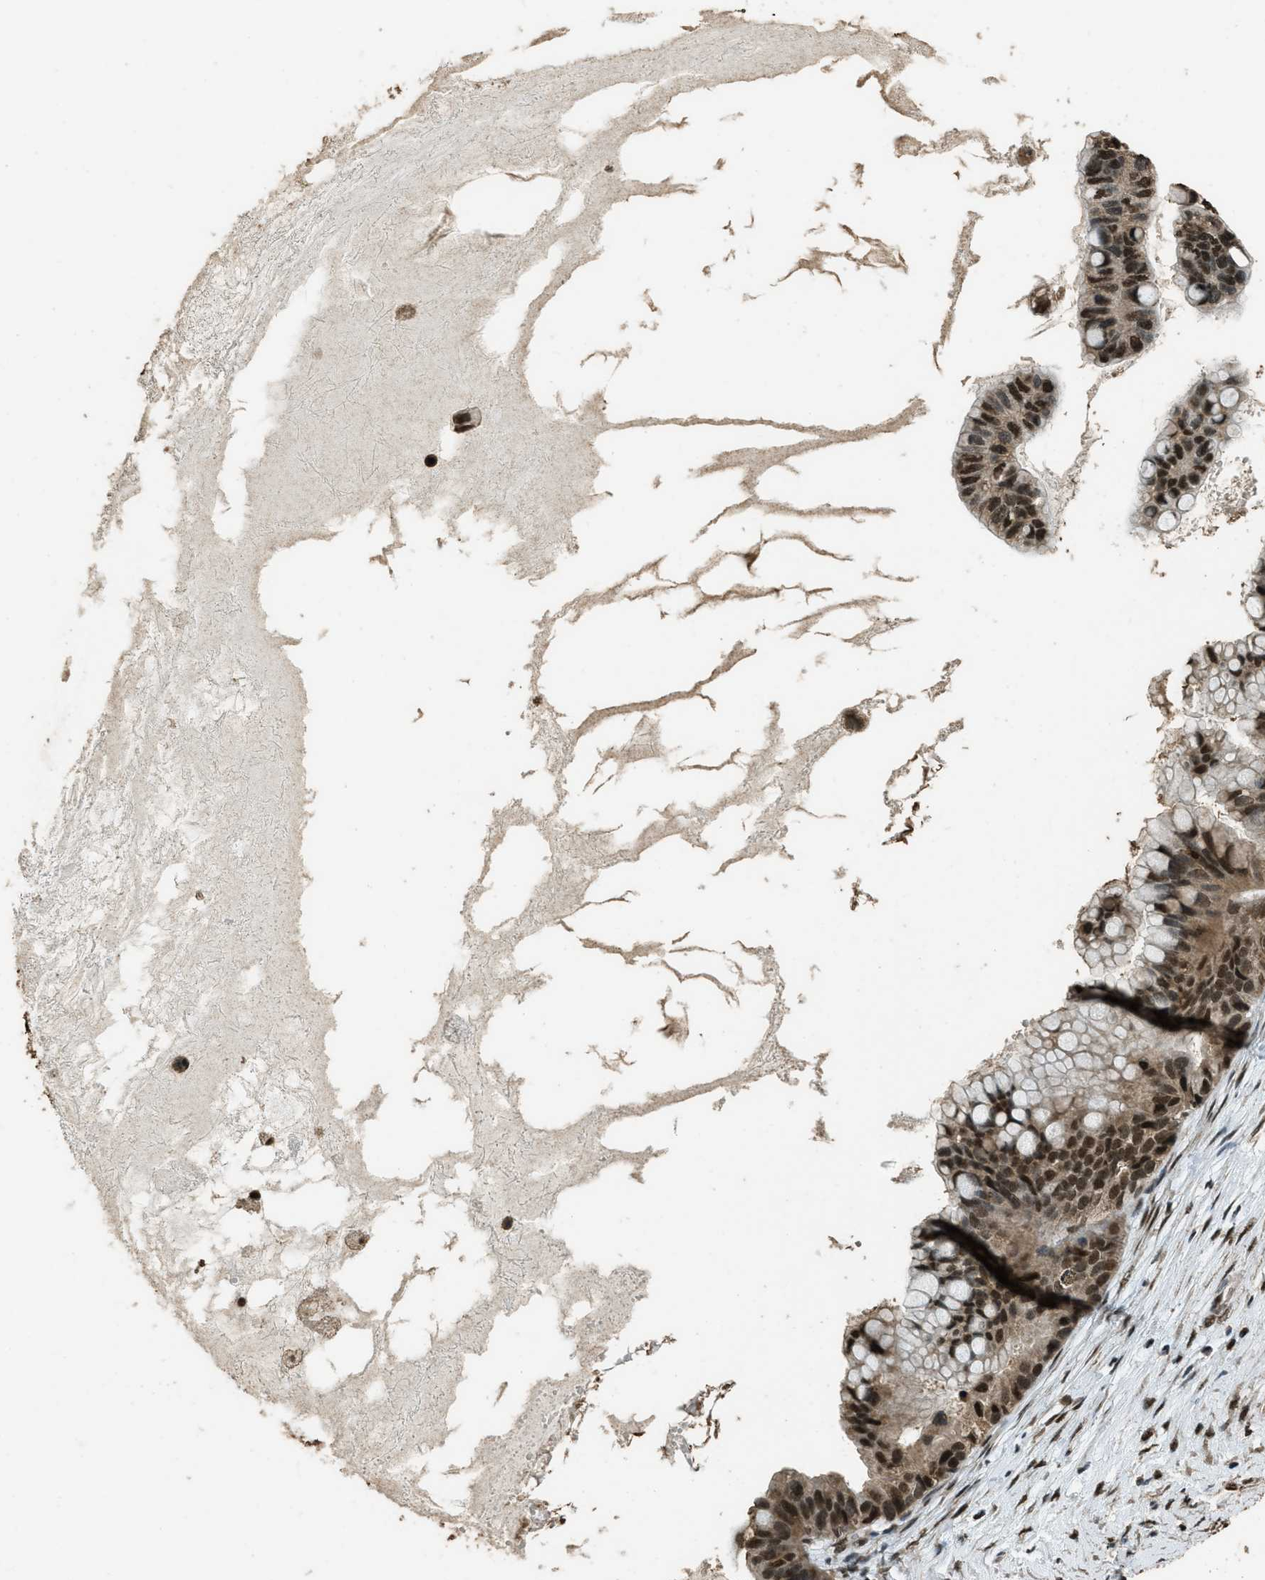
{"staining": {"intensity": "strong", "quantity": ">75%", "location": "nuclear"}, "tissue": "ovarian cancer", "cell_type": "Tumor cells", "image_type": "cancer", "snomed": [{"axis": "morphology", "description": "Cystadenocarcinoma, mucinous, NOS"}, {"axis": "topography", "description": "Ovary"}], "caption": "Immunohistochemistry of ovarian cancer (mucinous cystadenocarcinoma) shows high levels of strong nuclear positivity in approximately >75% of tumor cells.", "gene": "MYB", "patient": {"sex": "female", "age": 80}}